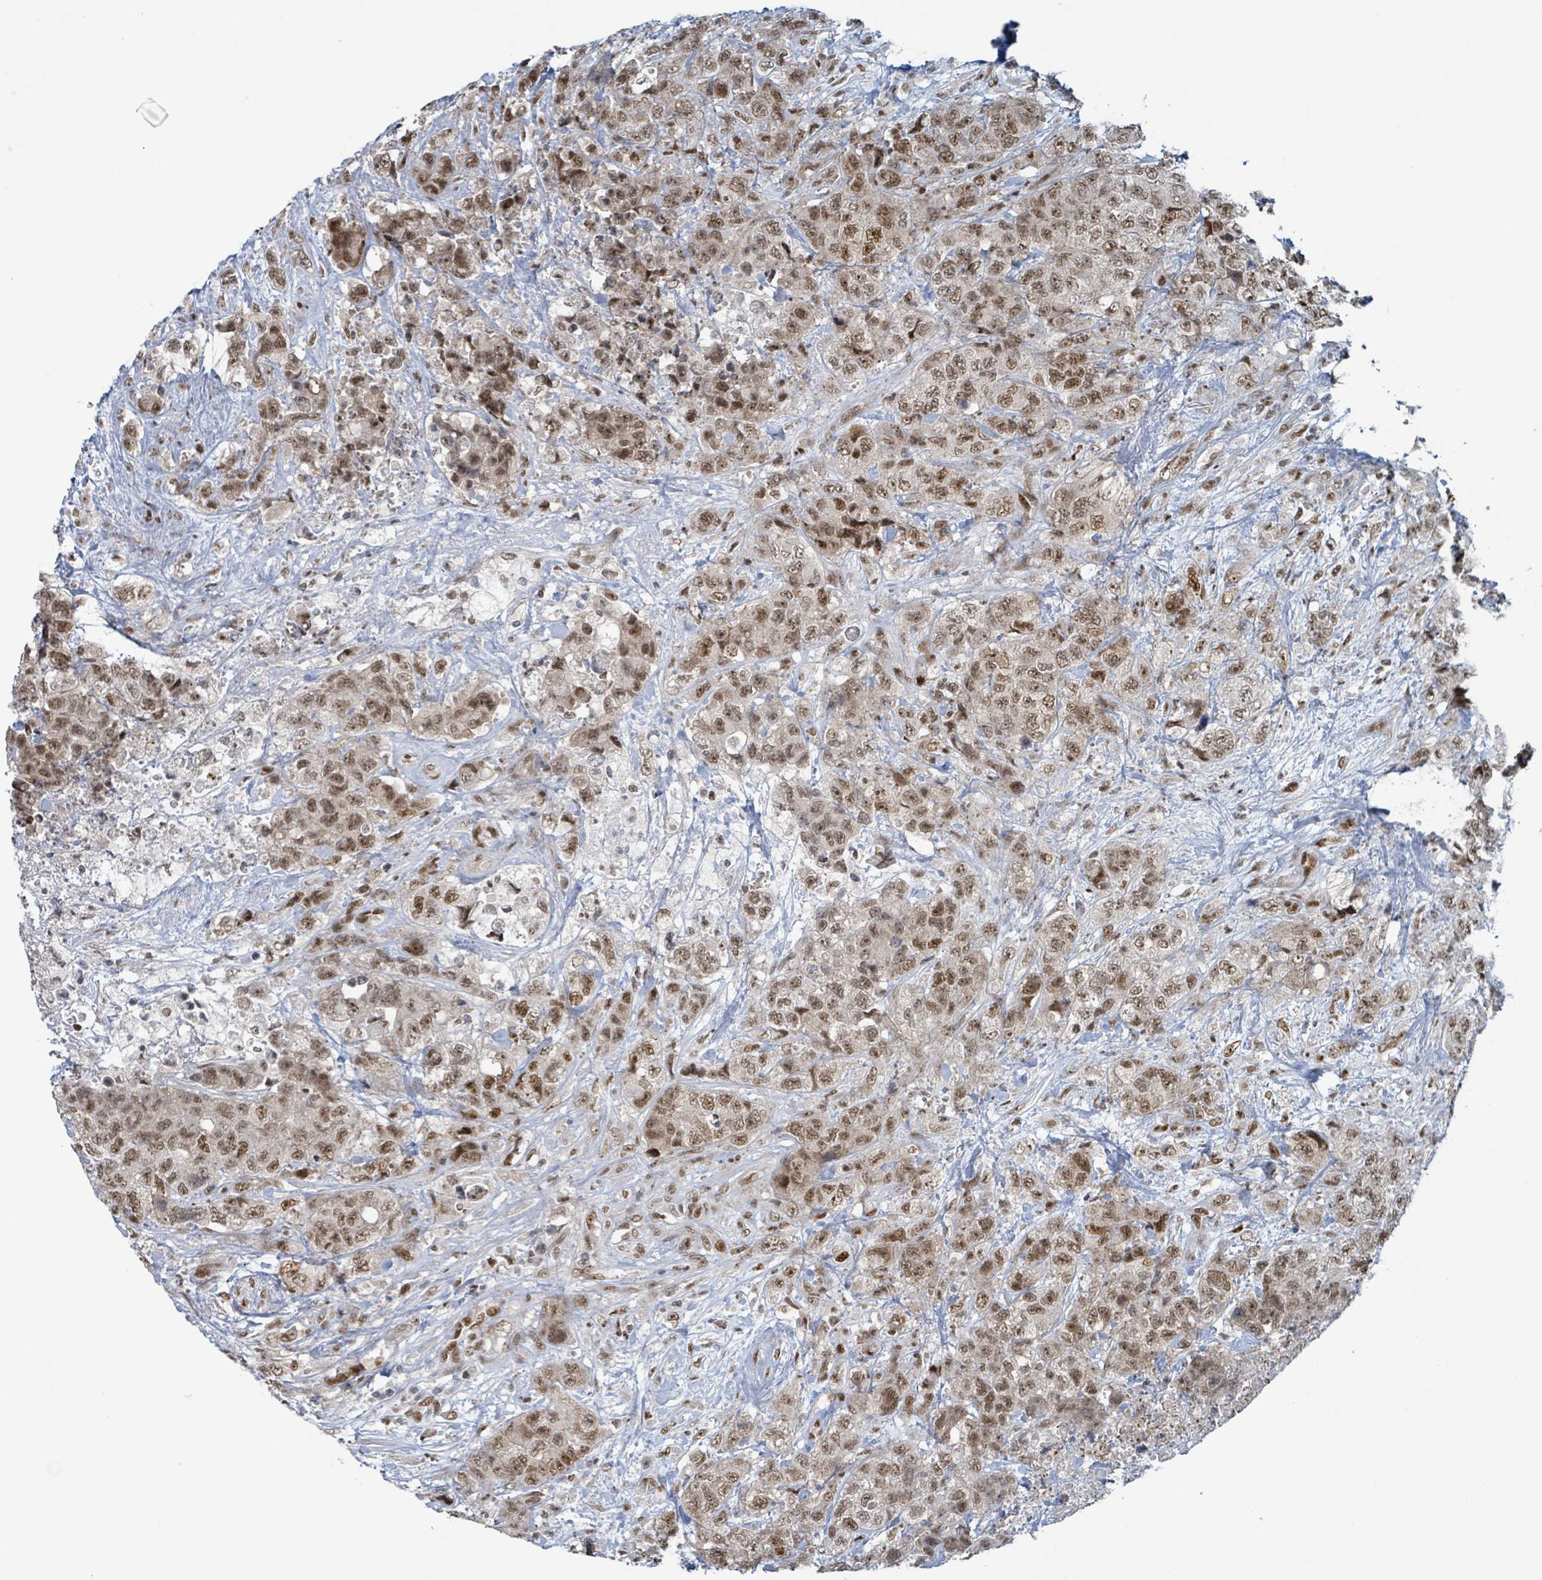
{"staining": {"intensity": "moderate", "quantity": ">75%", "location": "nuclear"}, "tissue": "urothelial cancer", "cell_type": "Tumor cells", "image_type": "cancer", "snomed": [{"axis": "morphology", "description": "Urothelial carcinoma, High grade"}, {"axis": "topography", "description": "Urinary bladder"}], "caption": "Tumor cells show medium levels of moderate nuclear staining in approximately >75% of cells in urothelial cancer. The staining was performed using DAB to visualize the protein expression in brown, while the nuclei were stained in blue with hematoxylin (Magnification: 20x).", "gene": "KLF3", "patient": {"sex": "female", "age": 78}}